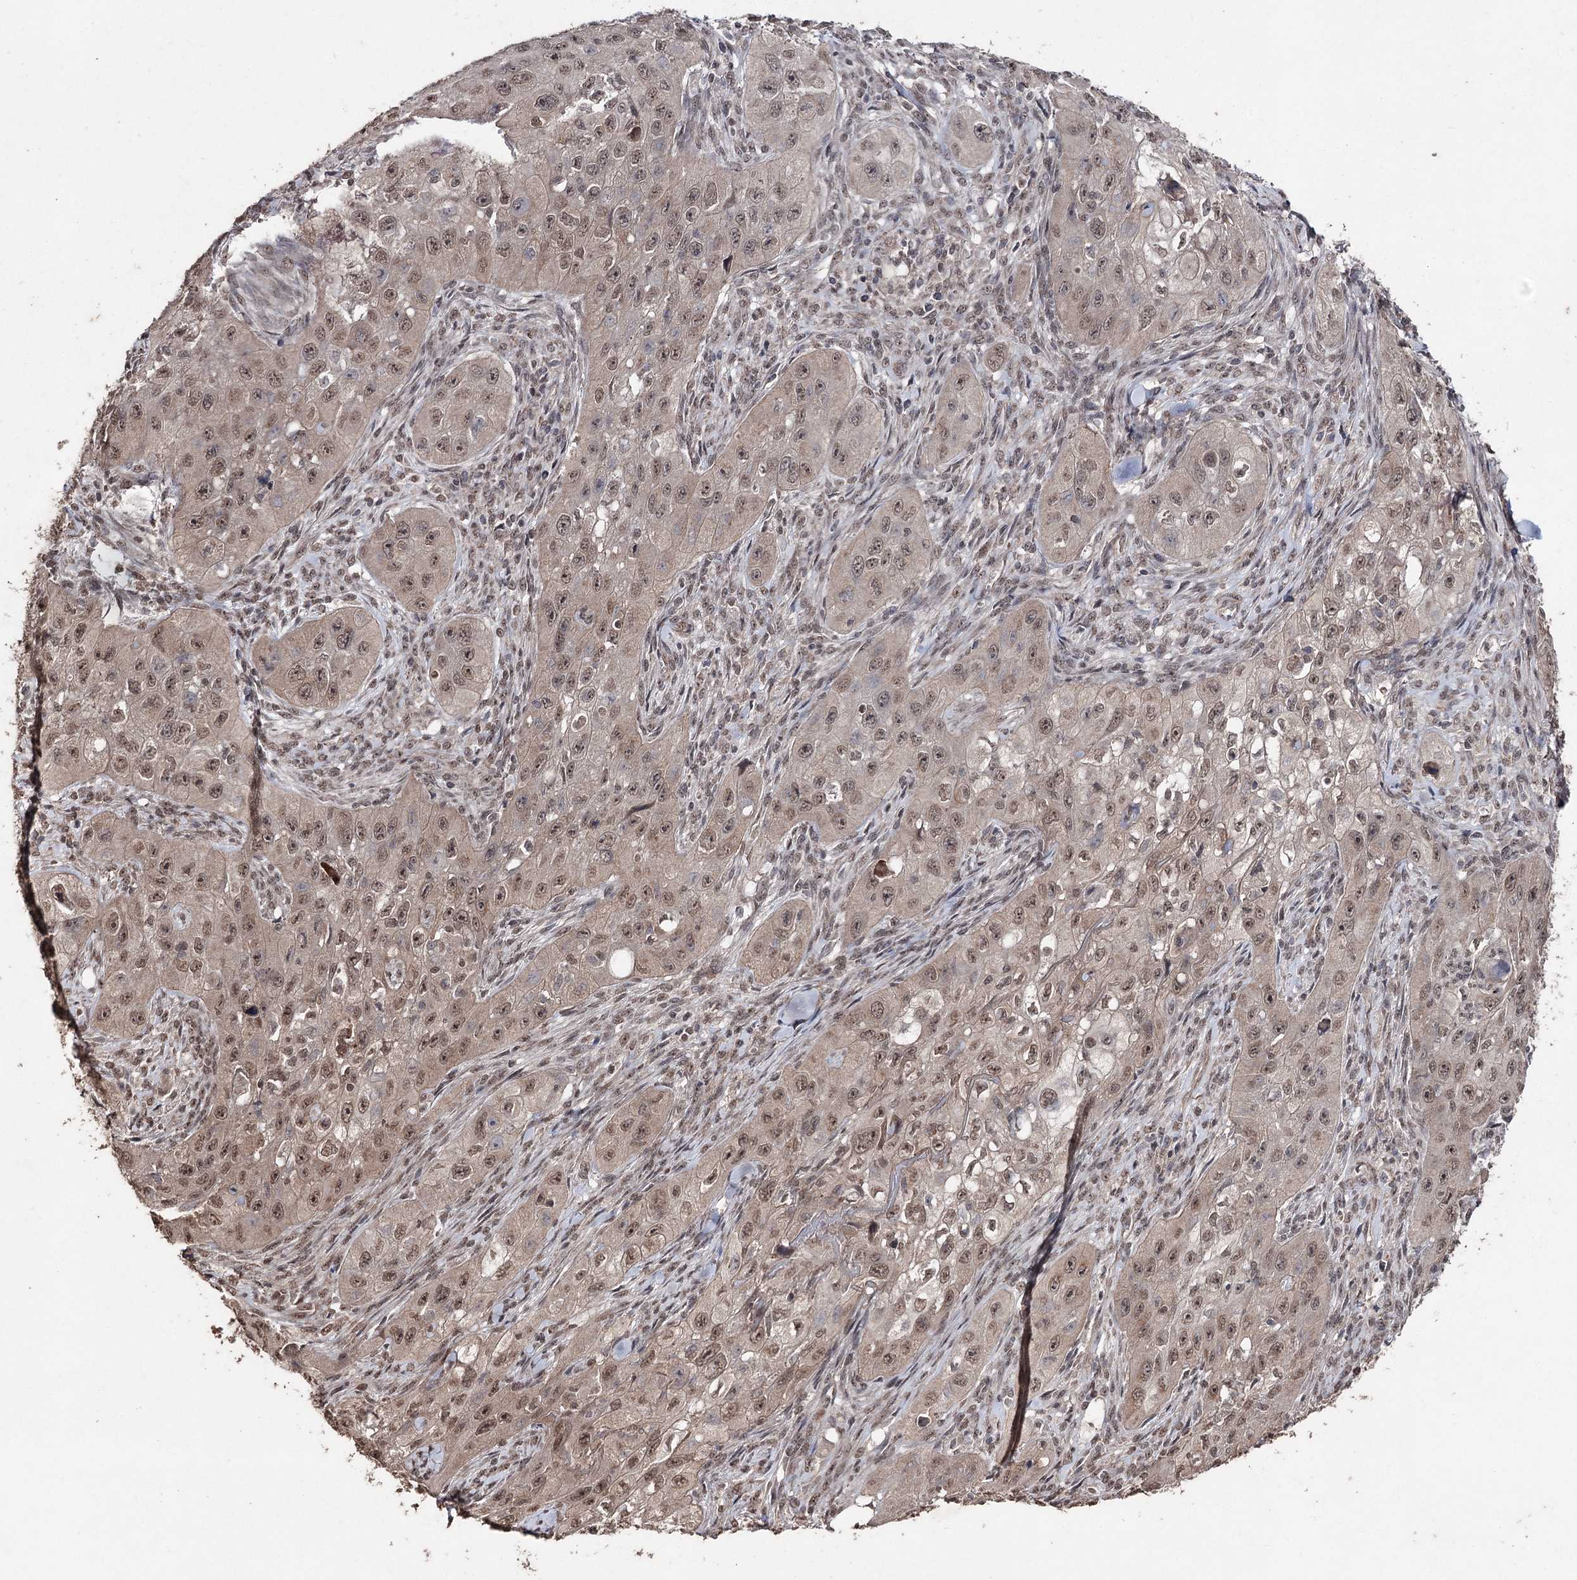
{"staining": {"intensity": "moderate", "quantity": ">75%", "location": "nuclear"}, "tissue": "skin cancer", "cell_type": "Tumor cells", "image_type": "cancer", "snomed": [{"axis": "morphology", "description": "Squamous cell carcinoma, NOS"}, {"axis": "topography", "description": "Skin"}, {"axis": "topography", "description": "Subcutis"}], "caption": "Immunohistochemical staining of skin cancer reveals moderate nuclear protein positivity in approximately >75% of tumor cells.", "gene": "ATG14", "patient": {"sex": "male", "age": 73}}